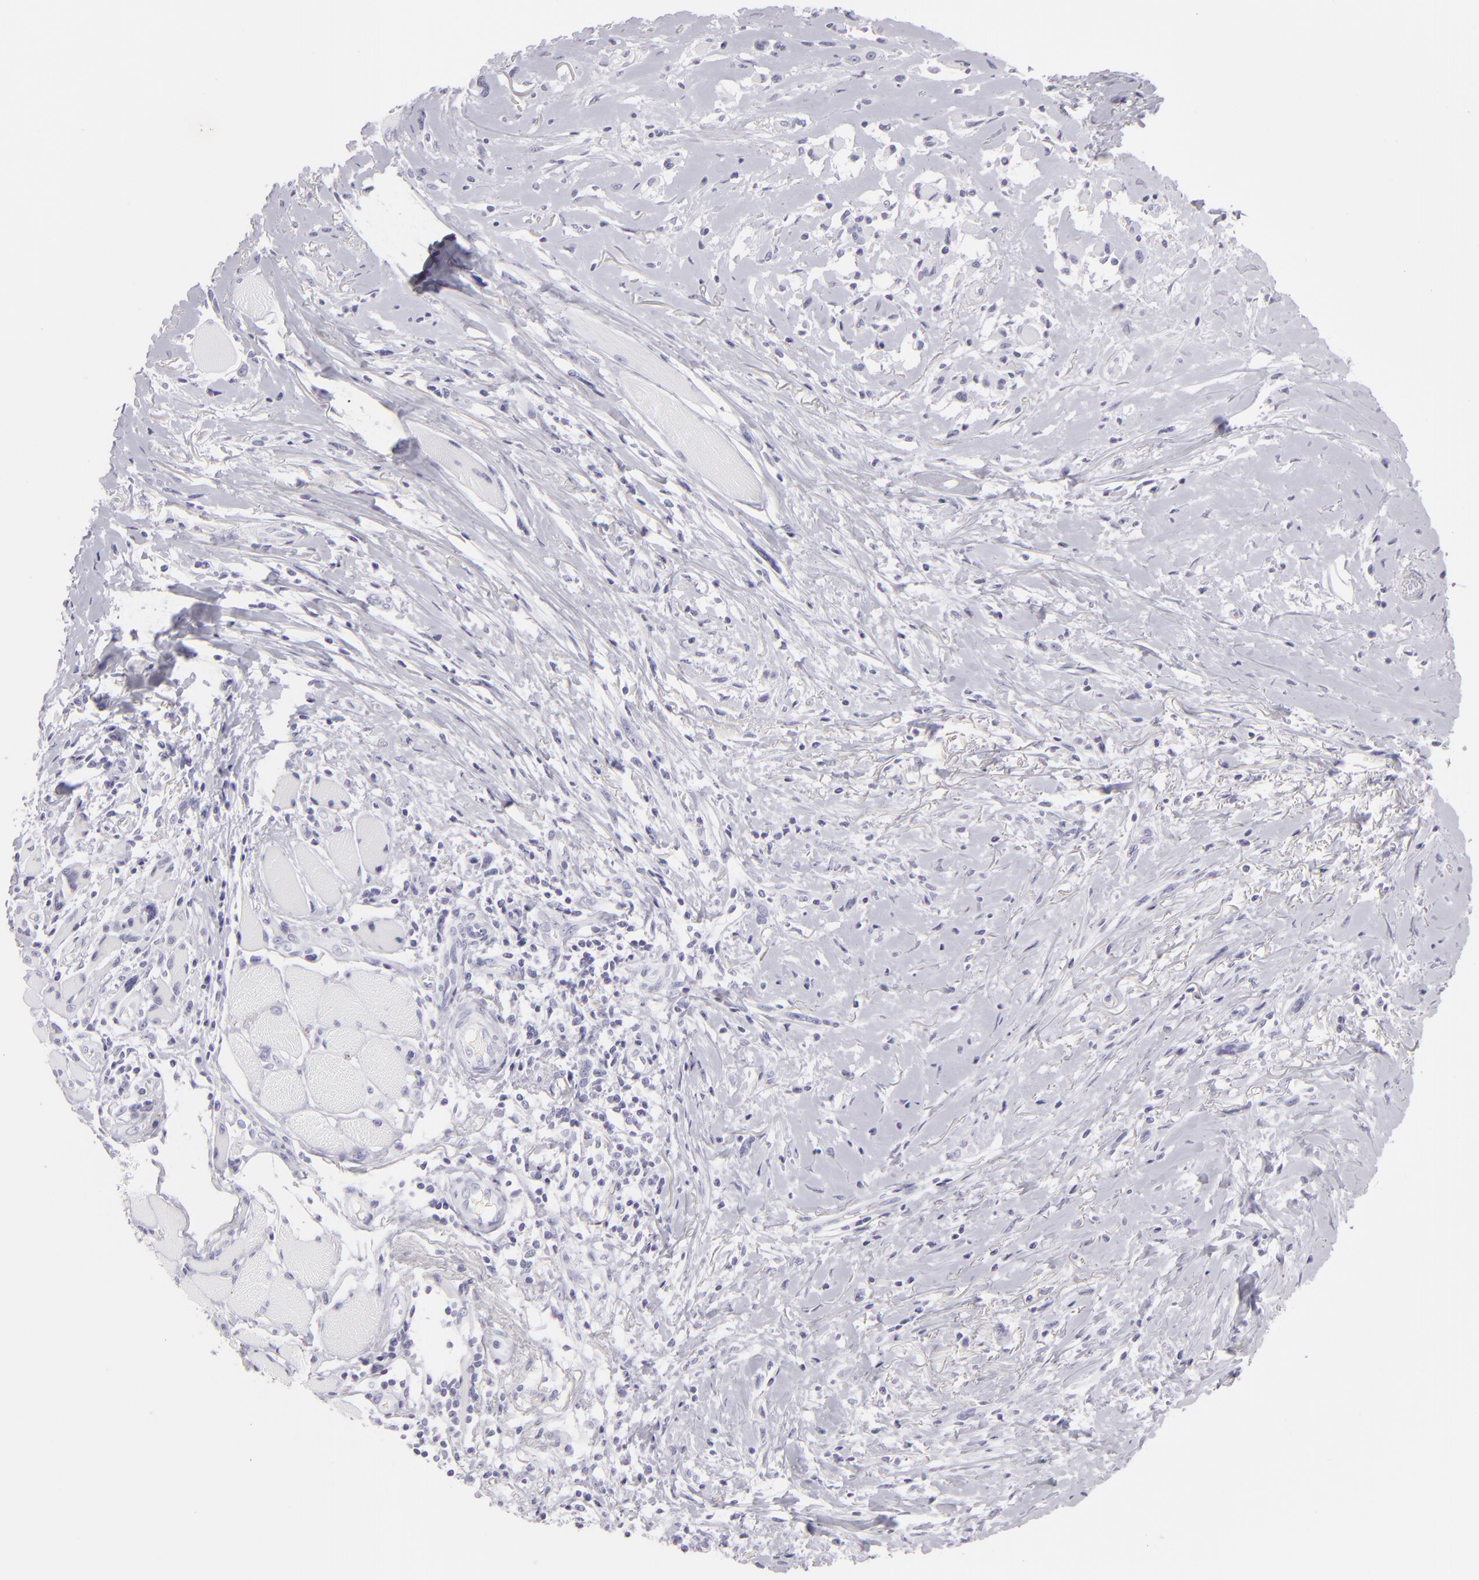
{"staining": {"intensity": "negative", "quantity": "none", "location": "none"}, "tissue": "melanoma", "cell_type": "Tumor cells", "image_type": "cancer", "snomed": [{"axis": "morphology", "description": "Malignant melanoma, NOS"}, {"axis": "topography", "description": "Skin"}], "caption": "A photomicrograph of human melanoma is negative for staining in tumor cells.", "gene": "FLG", "patient": {"sex": "male", "age": 88}}